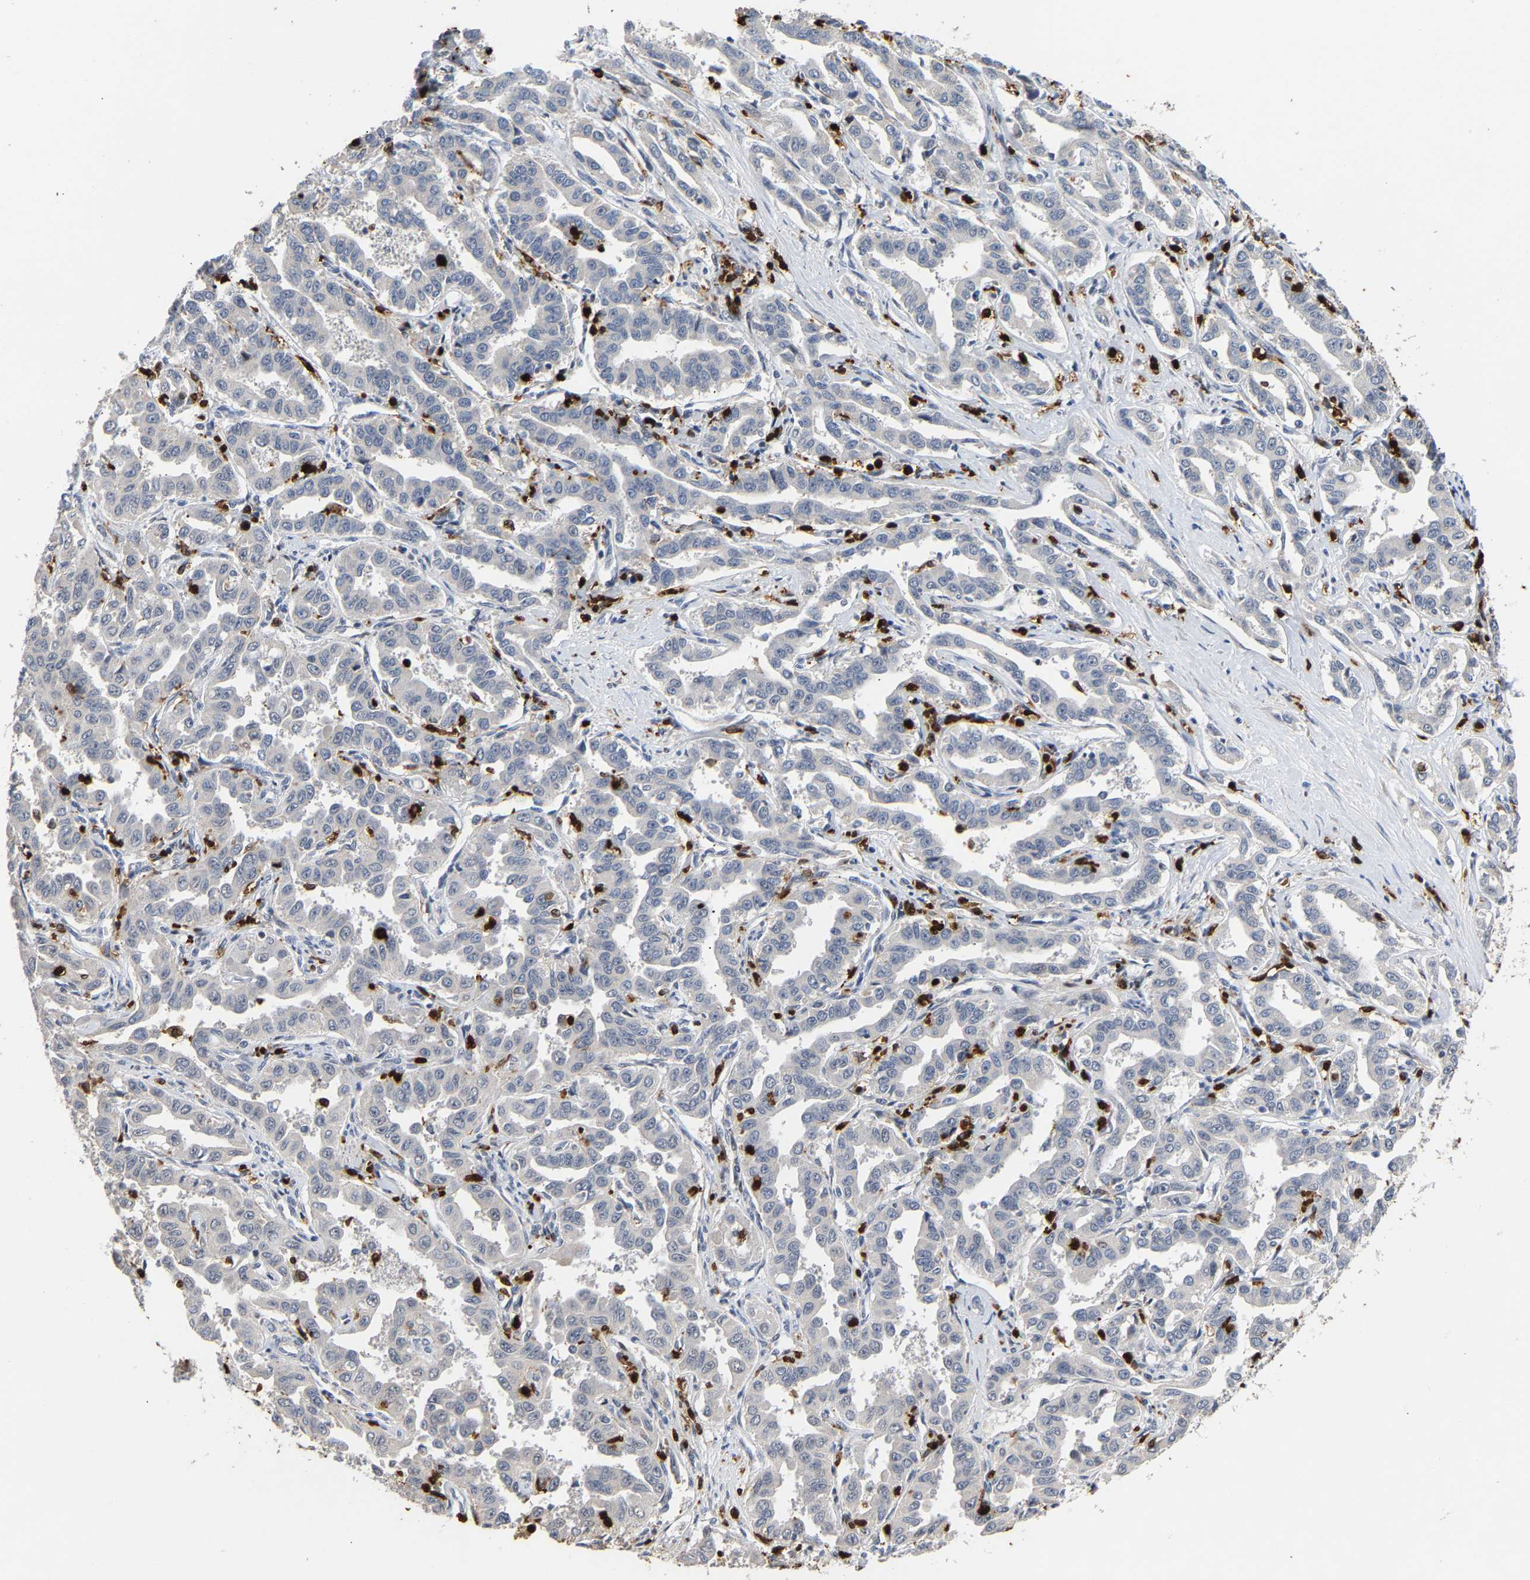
{"staining": {"intensity": "negative", "quantity": "none", "location": "none"}, "tissue": "liver cancer", "cell_type": "Tumor cells", "image_type": "cancer", "snomed": [{"axis": "morphology", "description": "Cholangiocarcinoma"}, {"axis": "topography", "description": "Liver"}], "caption": "IHC image of neoplastic tissue: liver cancer stained with DAB exhibits no significant protein positivity in tumor cells.", "gene": "TDRD7", "patient": {"sex": "male", "age": 59}}